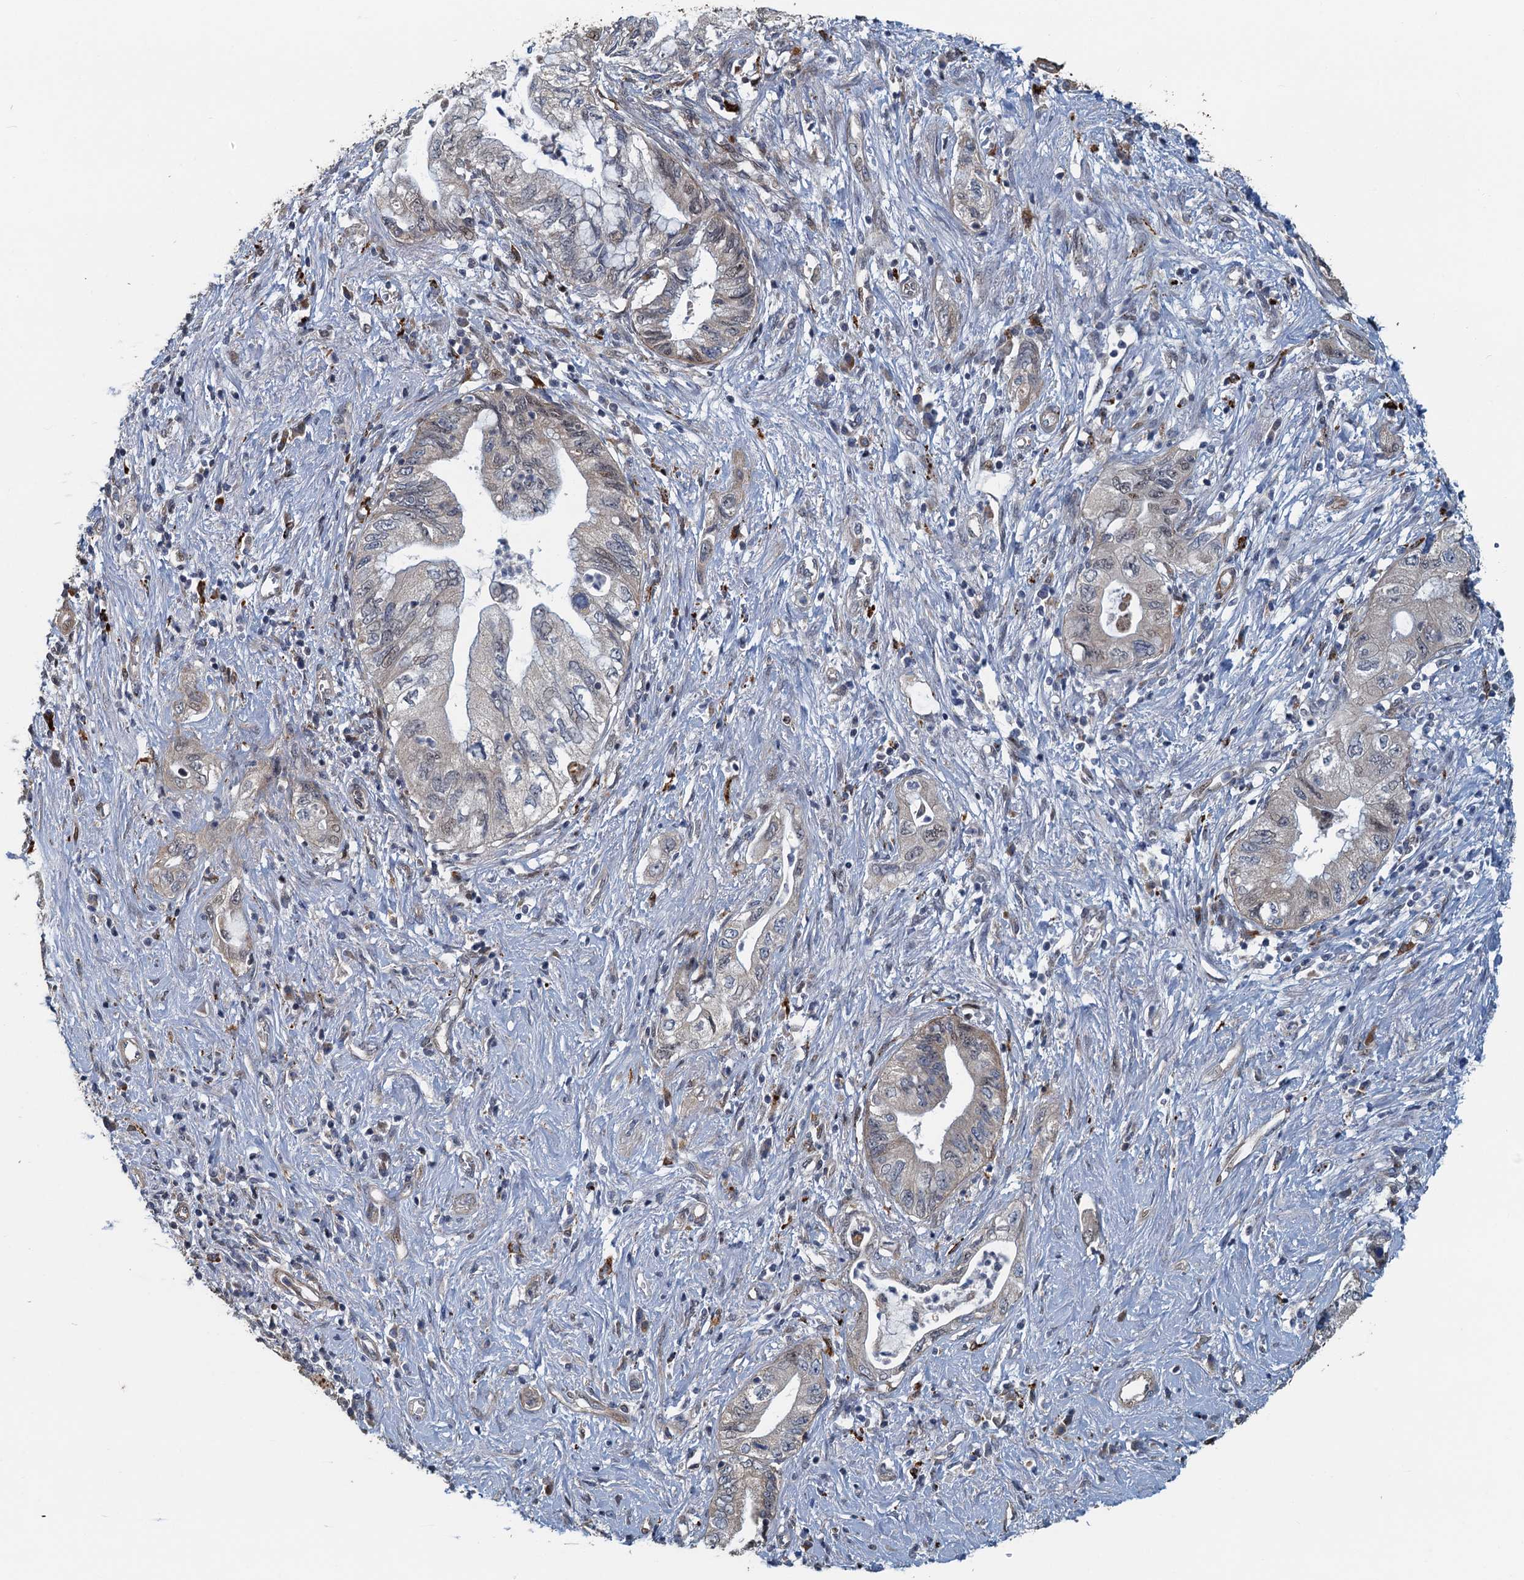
{"staining": {"intensity": "moderate", "quantity": "<25%", "location": "nuclear"}, "tissue": "pancreatic cancer", "cell_type": "Tumor cells", "image_type": "cancer", "snomed": [{"axis": "morphology", "description": "Adenocarcinoma, NOS"}, {"axis": "topography", "description": "Pancreas"}], "caption": "About <25% of tumor cells in pancreatic adenocarcinoma display moderate nuclear protein expression as visualized by brown immunohistochemical staining.", "gene": "AGRN", "patient": {"sex": "female", "age": 73}}